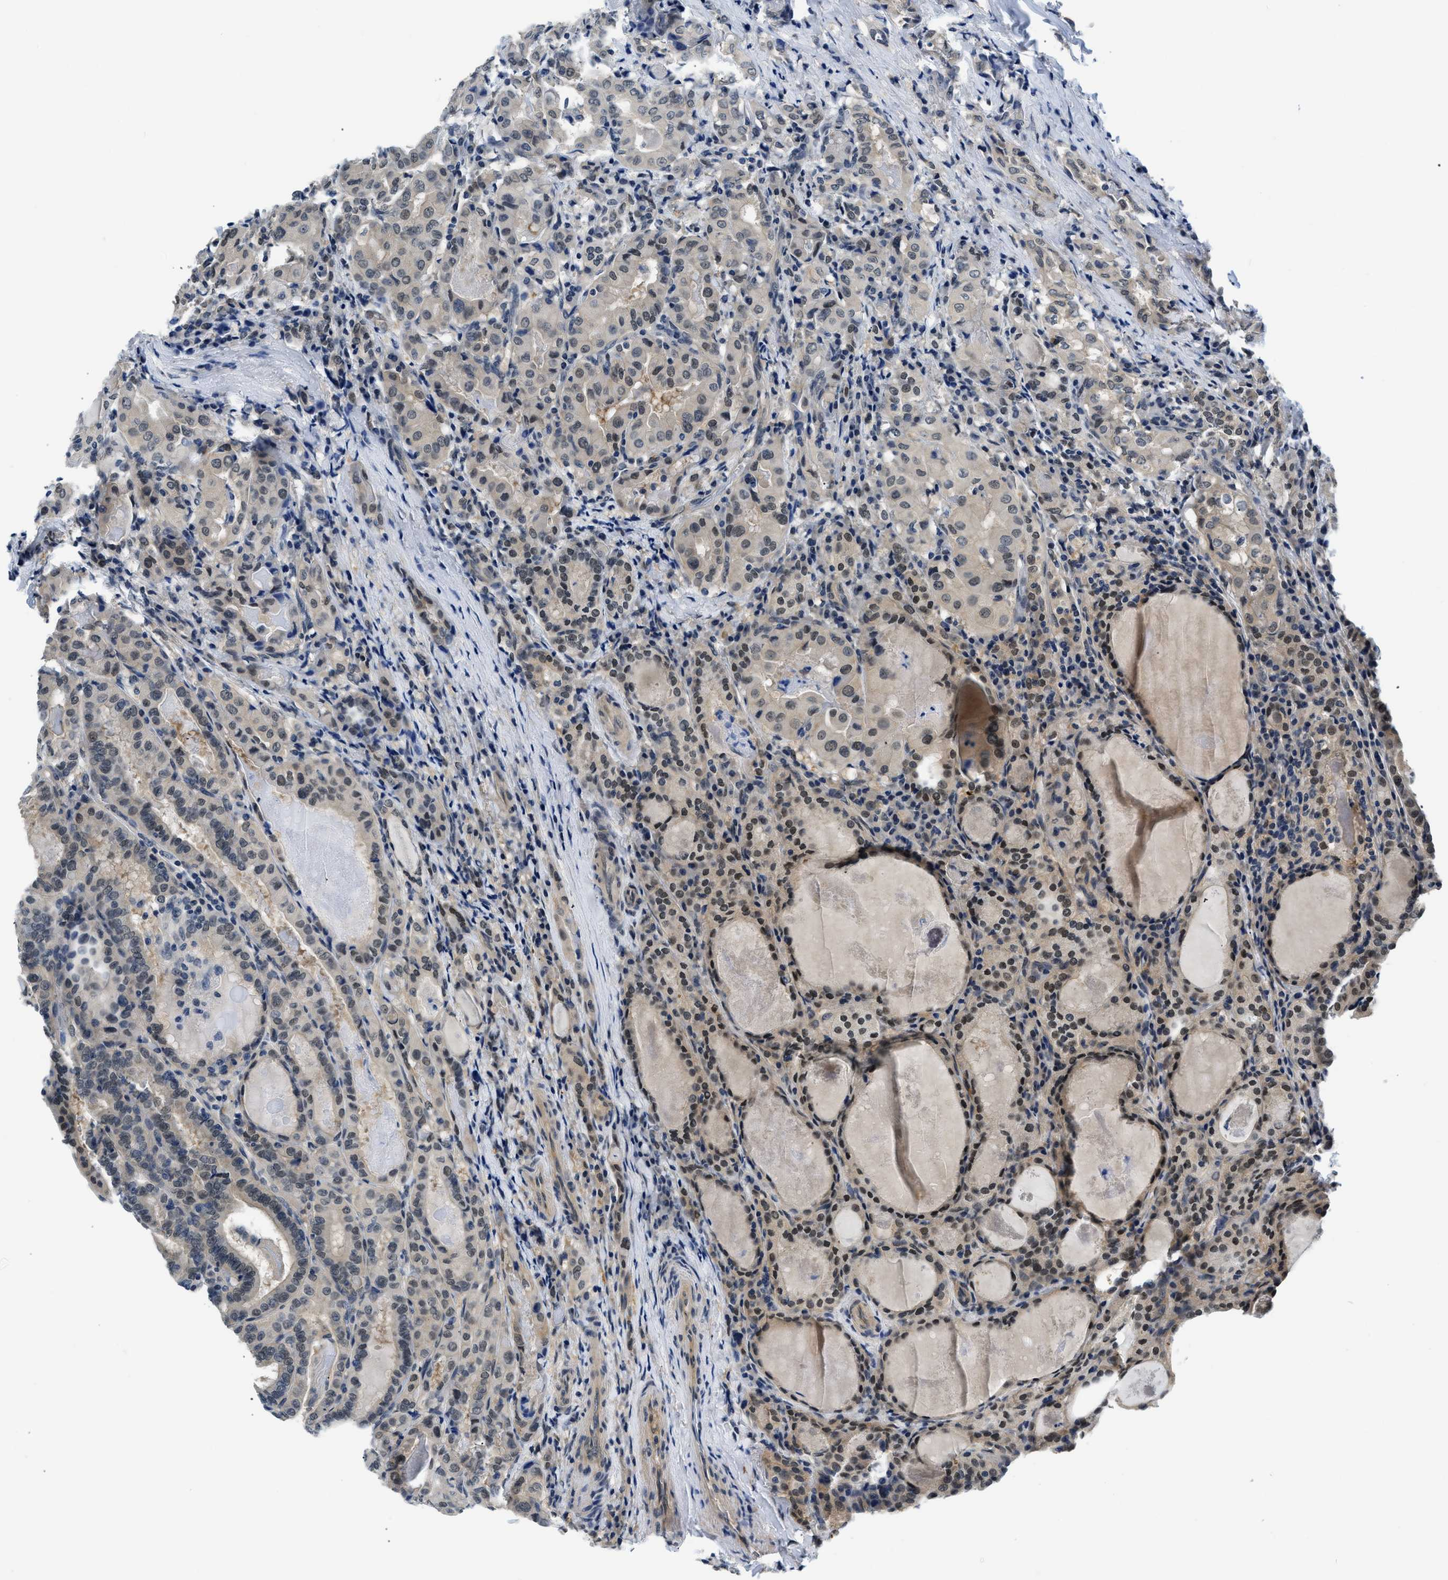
{"staining": {"intensity": "moderate", "quantity": ">75%", "location": "cytoplasmic/membranous,nuclear"}, "tissue": "thyroid cancer", "cell_type": "Tumor cells", "image_type": "cancer", "snomed": [{"axis": "morphology", "description": "Papillary adenocarcinoma, NOS"}, {"axis": "topography", "description": "Thyroid gland"}], "caption": "A micrograph showing moderate cytoplasmic/membranous and nuclear expression in about >75% of tumor cells in thyroid cancer (papillary adenocarcinoma), as visualized by brown immunohistochemical staining.", "gene": "SMAD4", "patient": {"sex": "female", "age": 42}}